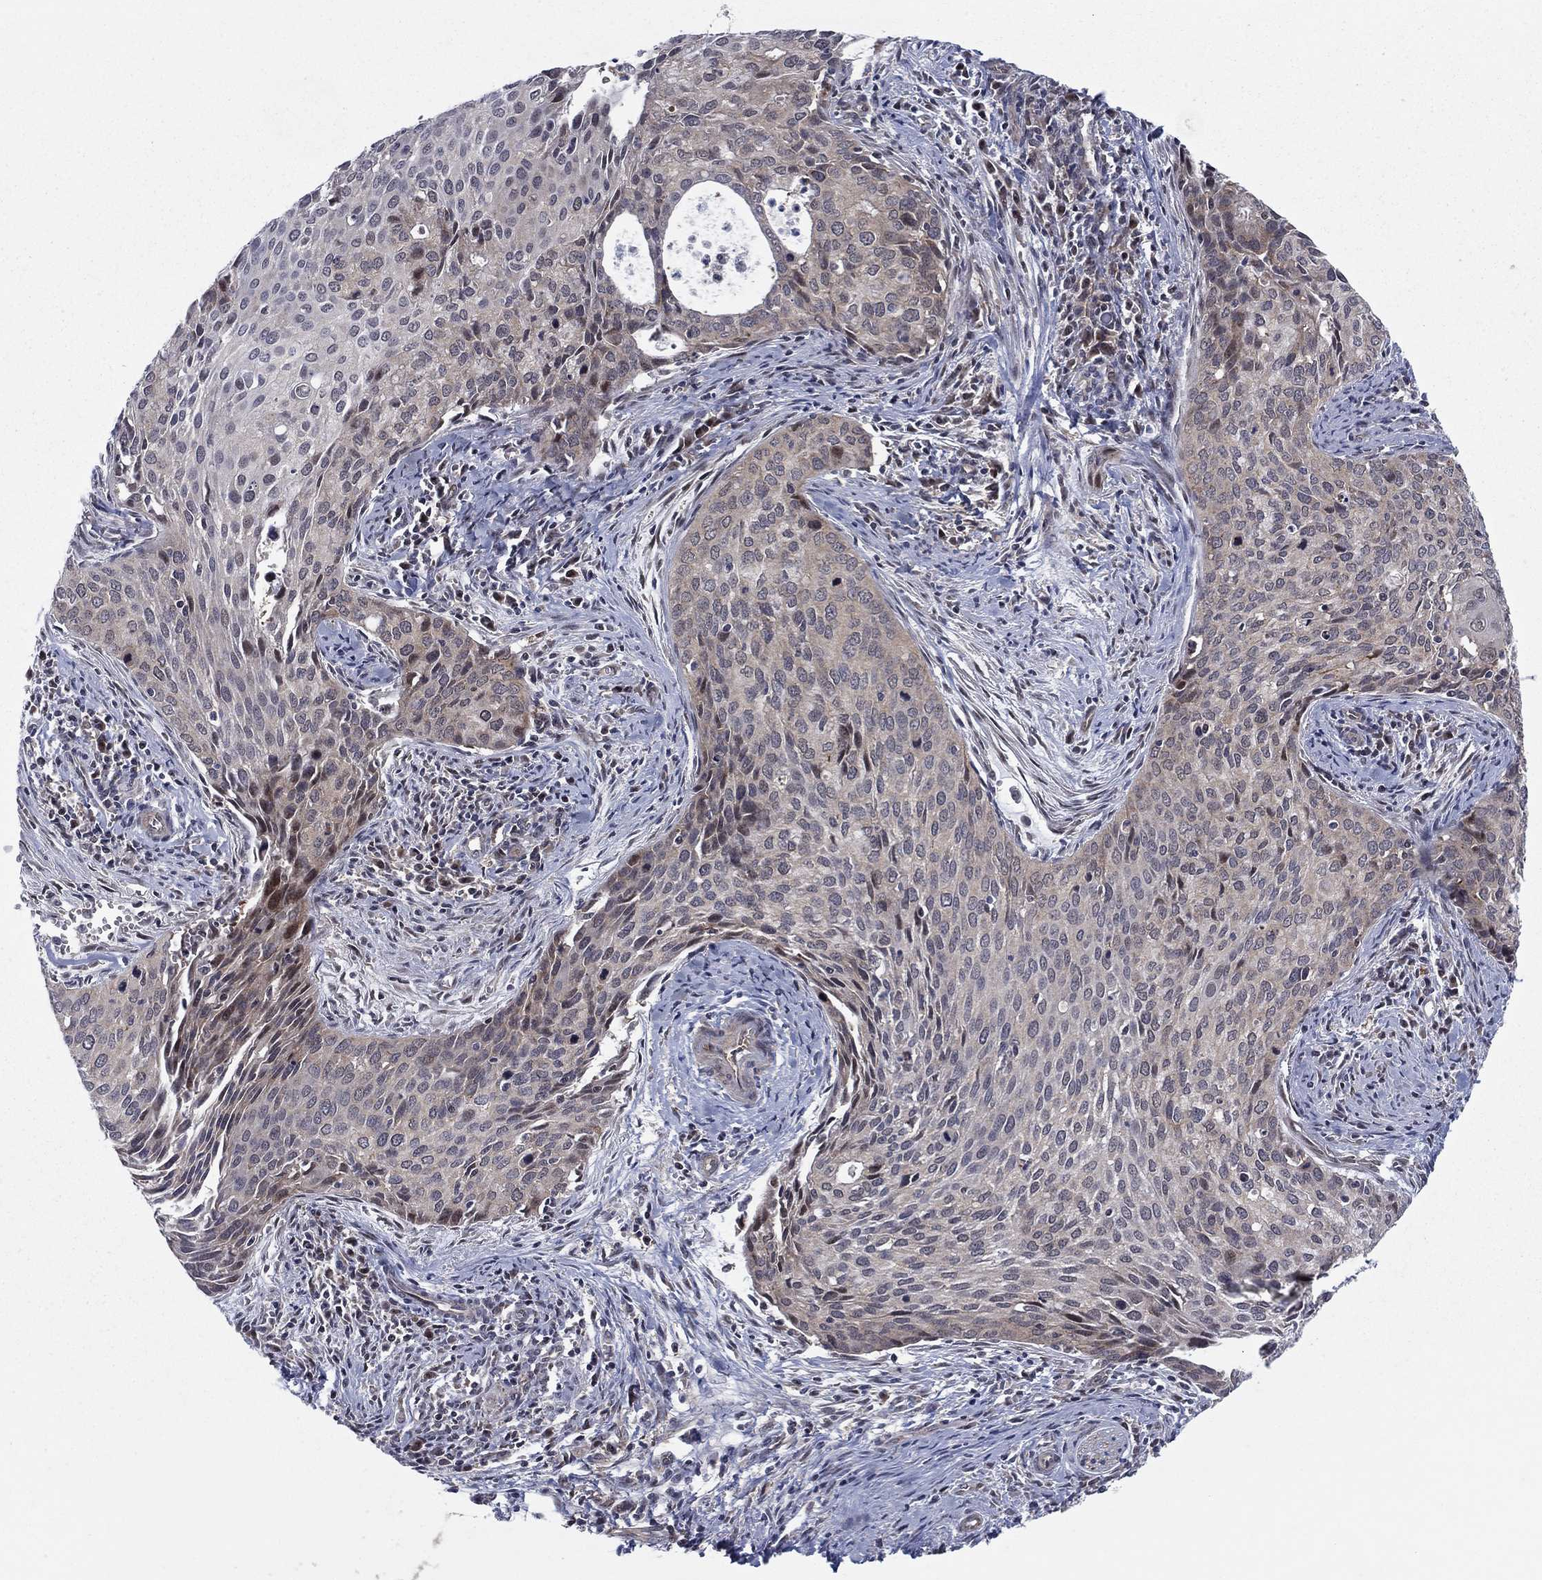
{"staining": {"intensity": "moderate", "quantity": "<25%", "location": "cytoplasmic/membranous"}, "tissue": "cervical cancer", "cell_type": "Tumor cells", "image_type": "cancer", "snomed": [{"axis": "morphology", "description": "Squamous cell carcinoma, NOS"}, {"axis": "topography", "description": "Cervix"}], "caption": "A histopathology image of squamous cell carcinoma (cervical) stained for a protein reveals moderate cytoplasmic/membranous brown staining in tumor cells.", "gene": "PSMC1", "patient": {"sex": "female", "age": 29}}